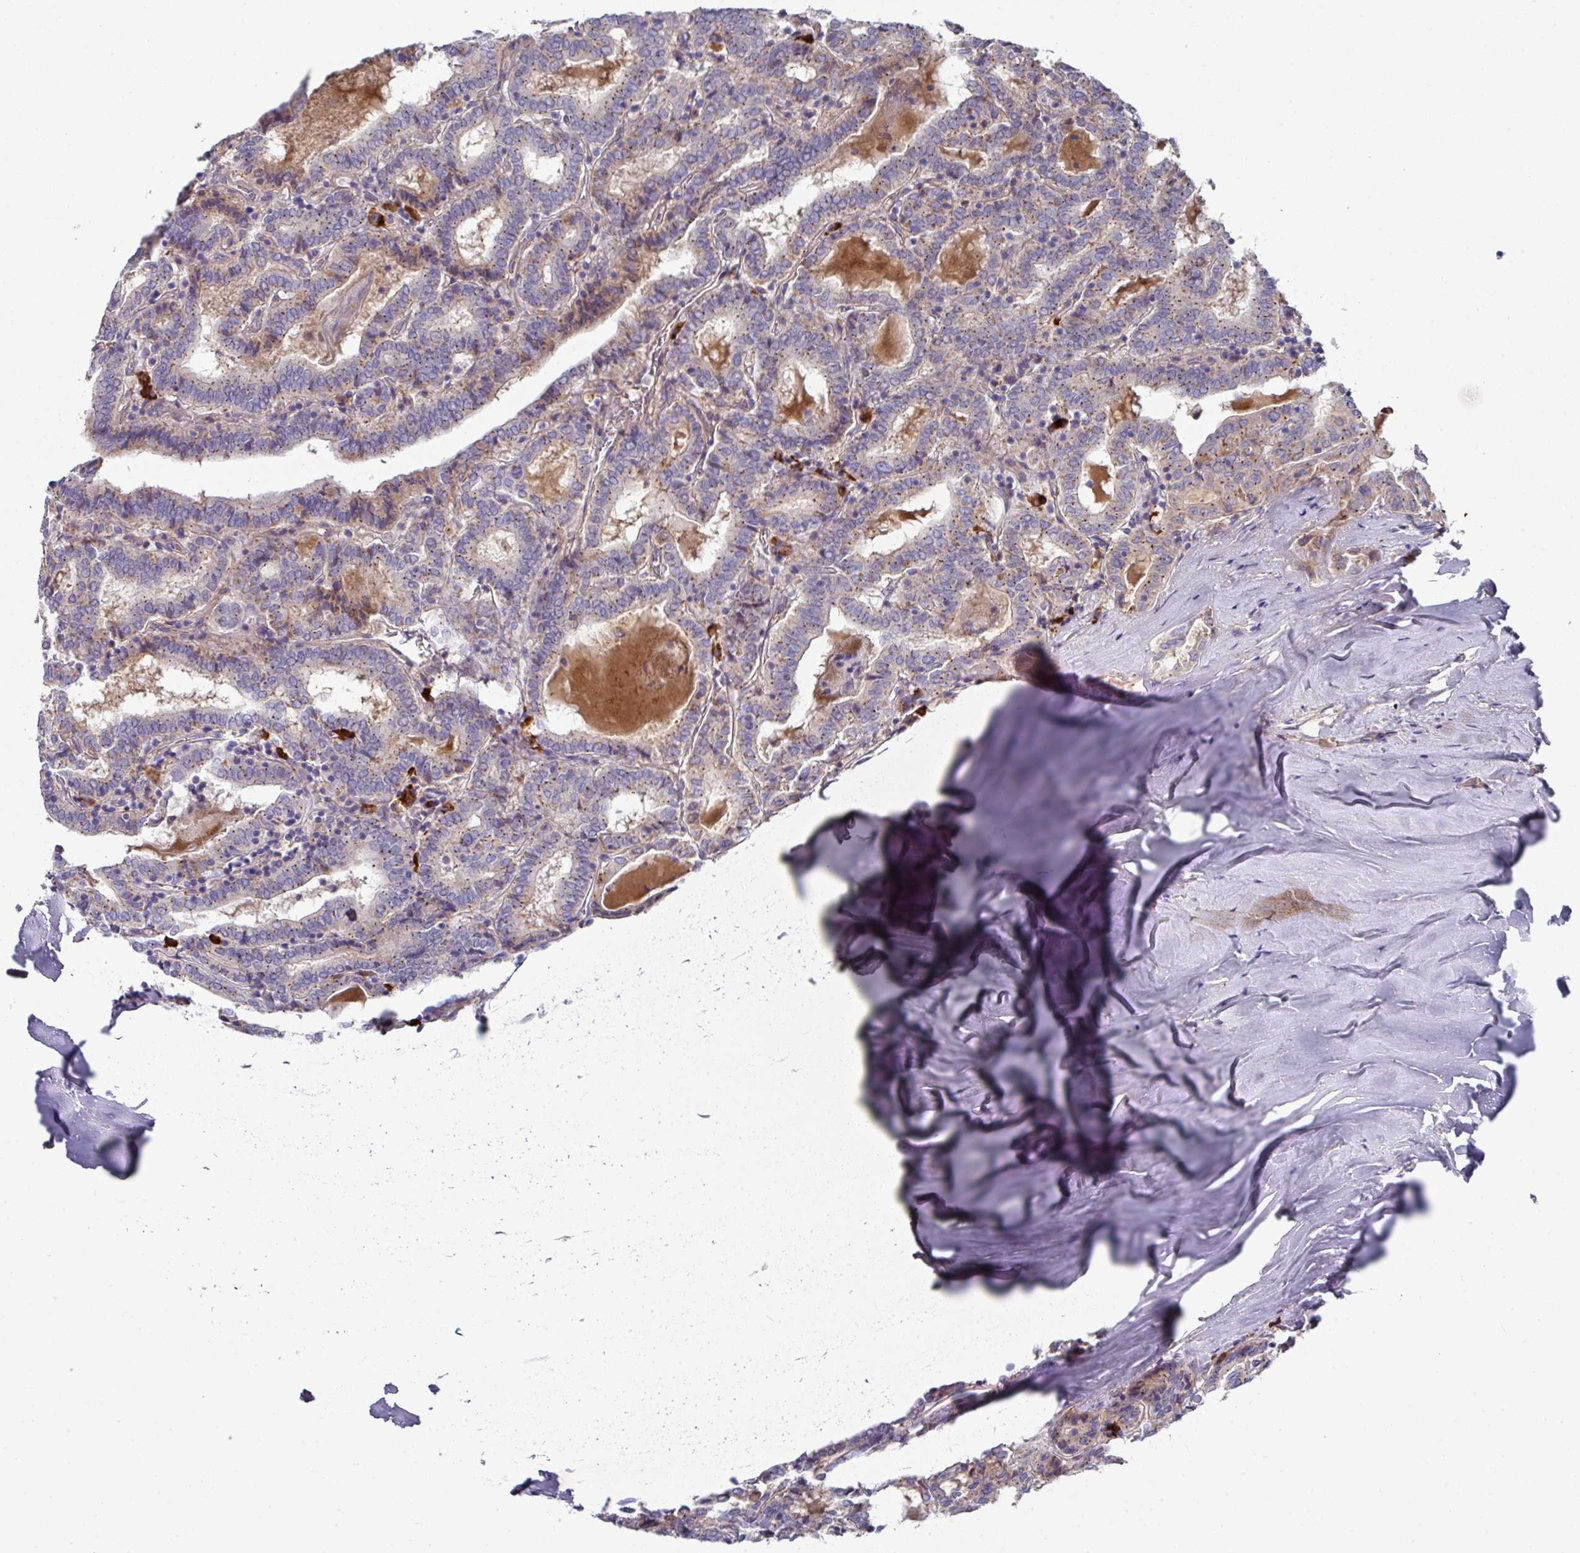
{"staining": {"intensity": "weak", "quantity": "25%-75%", "location": "cytoplasmic/membranous"}, "tissue": "thyroid cancer", "cell_type": "Tumor cells", "image_type": "cancer", "snomed": [{"axis": "morphology", "description": "Papillary adenocarcinoma, NOS"}, {"axis": "topography", "description": "Thyroid gland"}], "caption": "Weak cytoplasmic/membranous expression is identified in approximately 25%-75% of tumor cells in thyroid papillary adenocarcinoma.", "gene": "IL4R", "patient": {"sex": "female", "age": 72}}